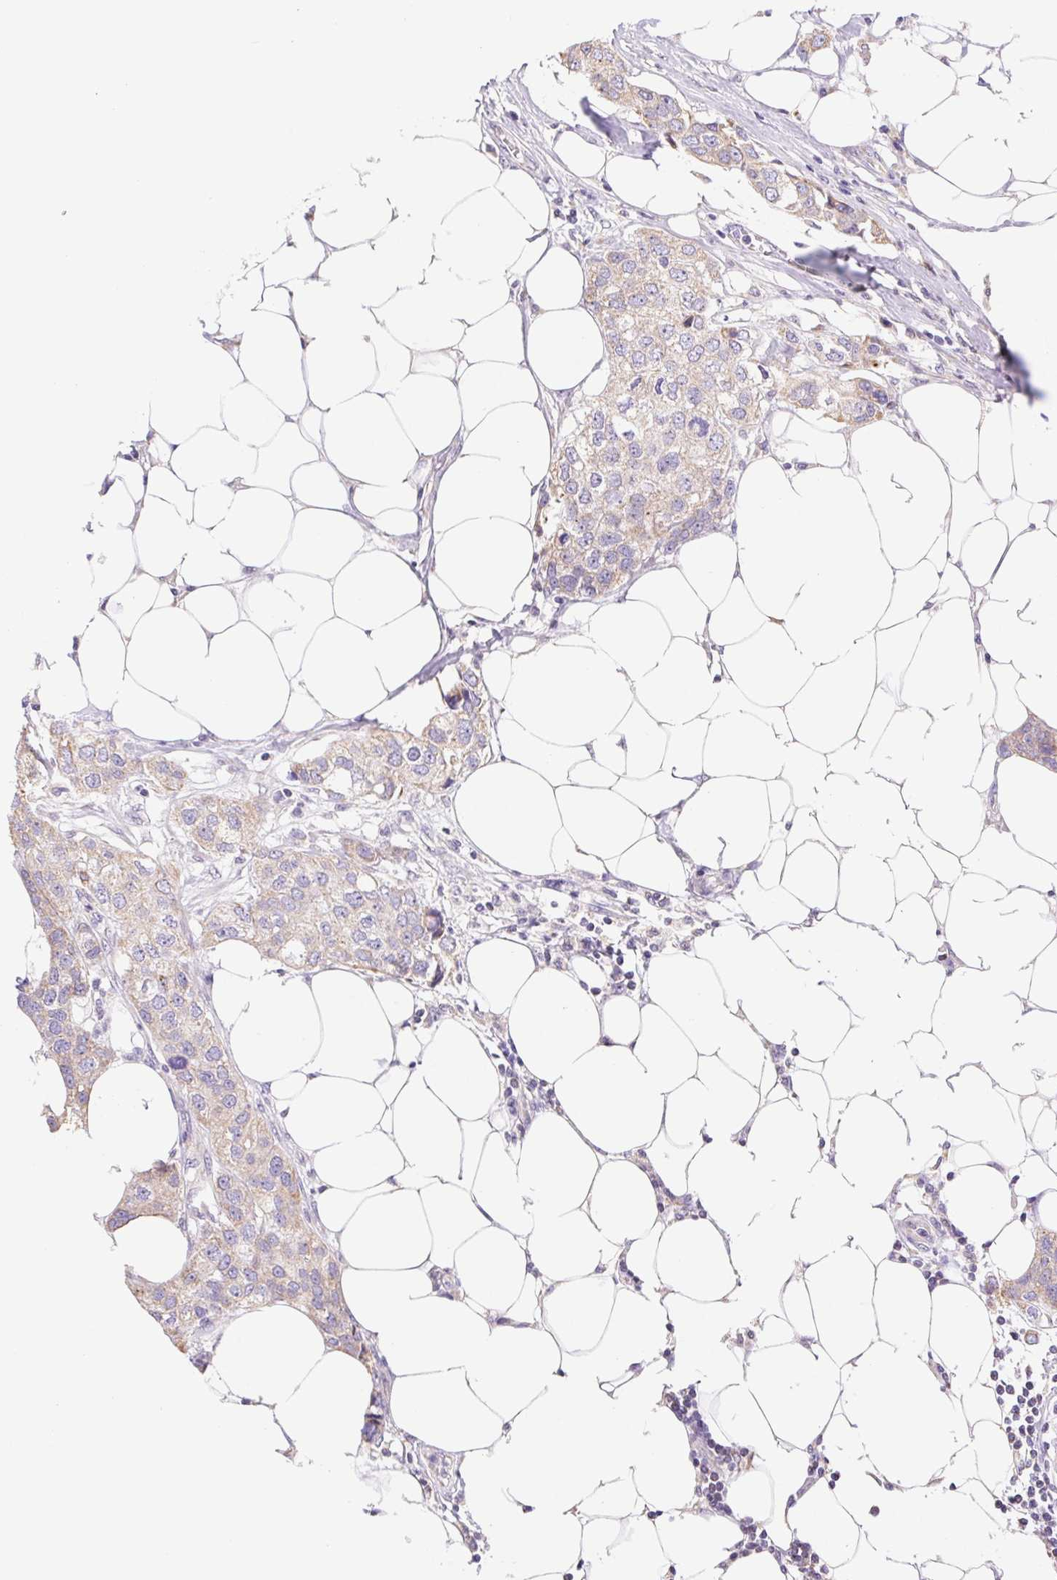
{"staining": {"intensity": "weak", "quantity": "25%-75%", "location": "cytoplasmic/membranous"}, "tissue": "breast cancer", "cell_type": "Tumor cells", "image_type": "cancer", "snomed": [{"axis": "morphology", "description": "Duct carcinoma"}, {"axis": "topography", "description": "Breast"}], "caption": "Weak cytoplasmic/membranous expression is identified in about 25%-75% of tumor cells in invasive ductal carcinoma (breast). The staining is performed using DAB brown chromogen to label protein expression. The nuclei are counter-stained blue using hematoxylin.", "gene": "FKBP6", "patient": {"sex": "female", "age": 80}}